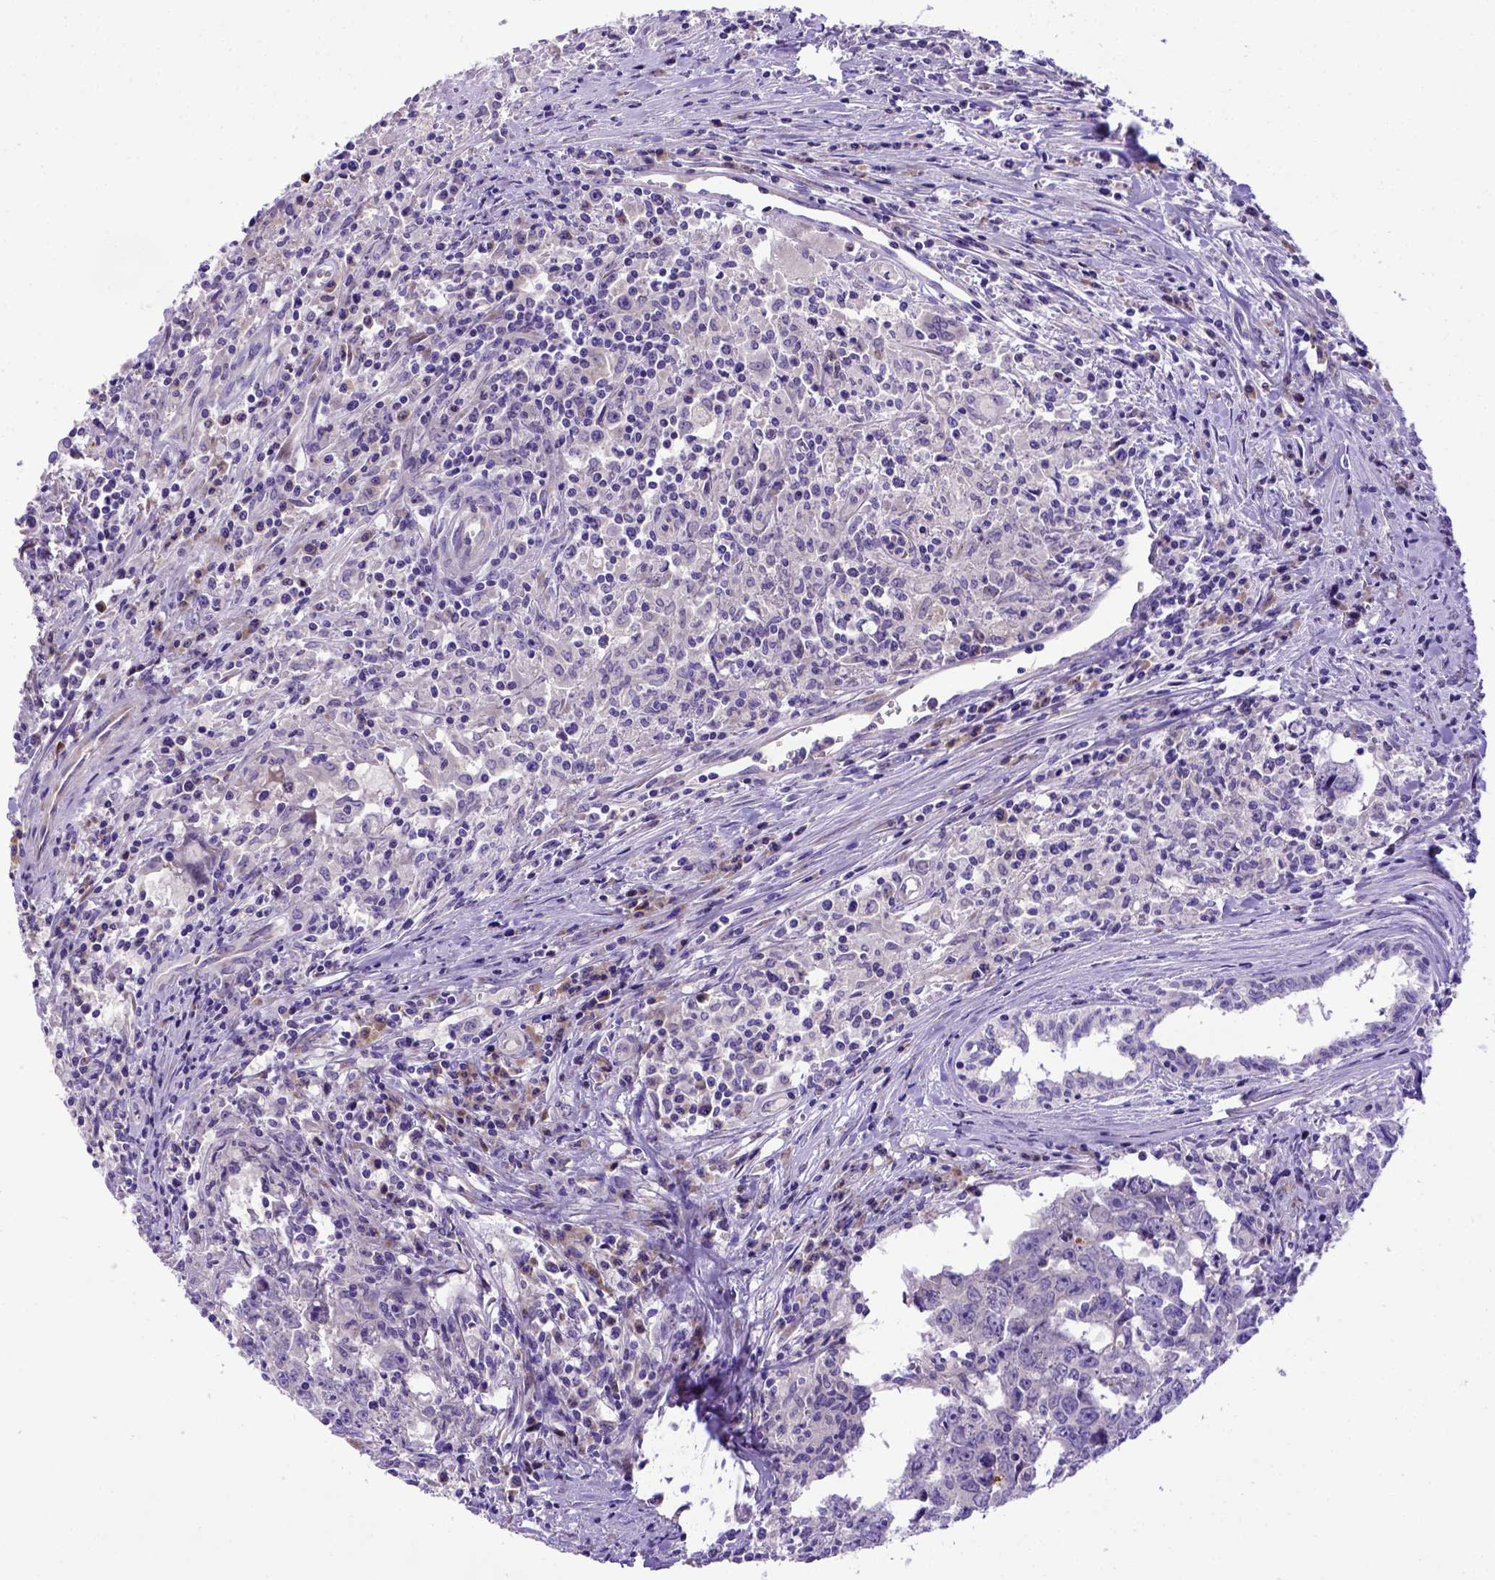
{"staining": {"intensity": "negative", "quantity": "none", "location": "none"}, "tissue": "testis cancer", "cell_type": "Tumor cells", "image_type": "cancer", "snomed": [{"axis": "morphology", "description": "Carcinoma, Embryonal, NOS"}, {"axis": "topography", "description": "Testis"}], "caption": "Immunohistochemistry (IHC) photomicrograph of testis embryonal carcinoma stained for a protein (brown), which shows no expression in tumor cells.", "gene": "CFAP300", "patient": {"sex": "male", "age": 22}}